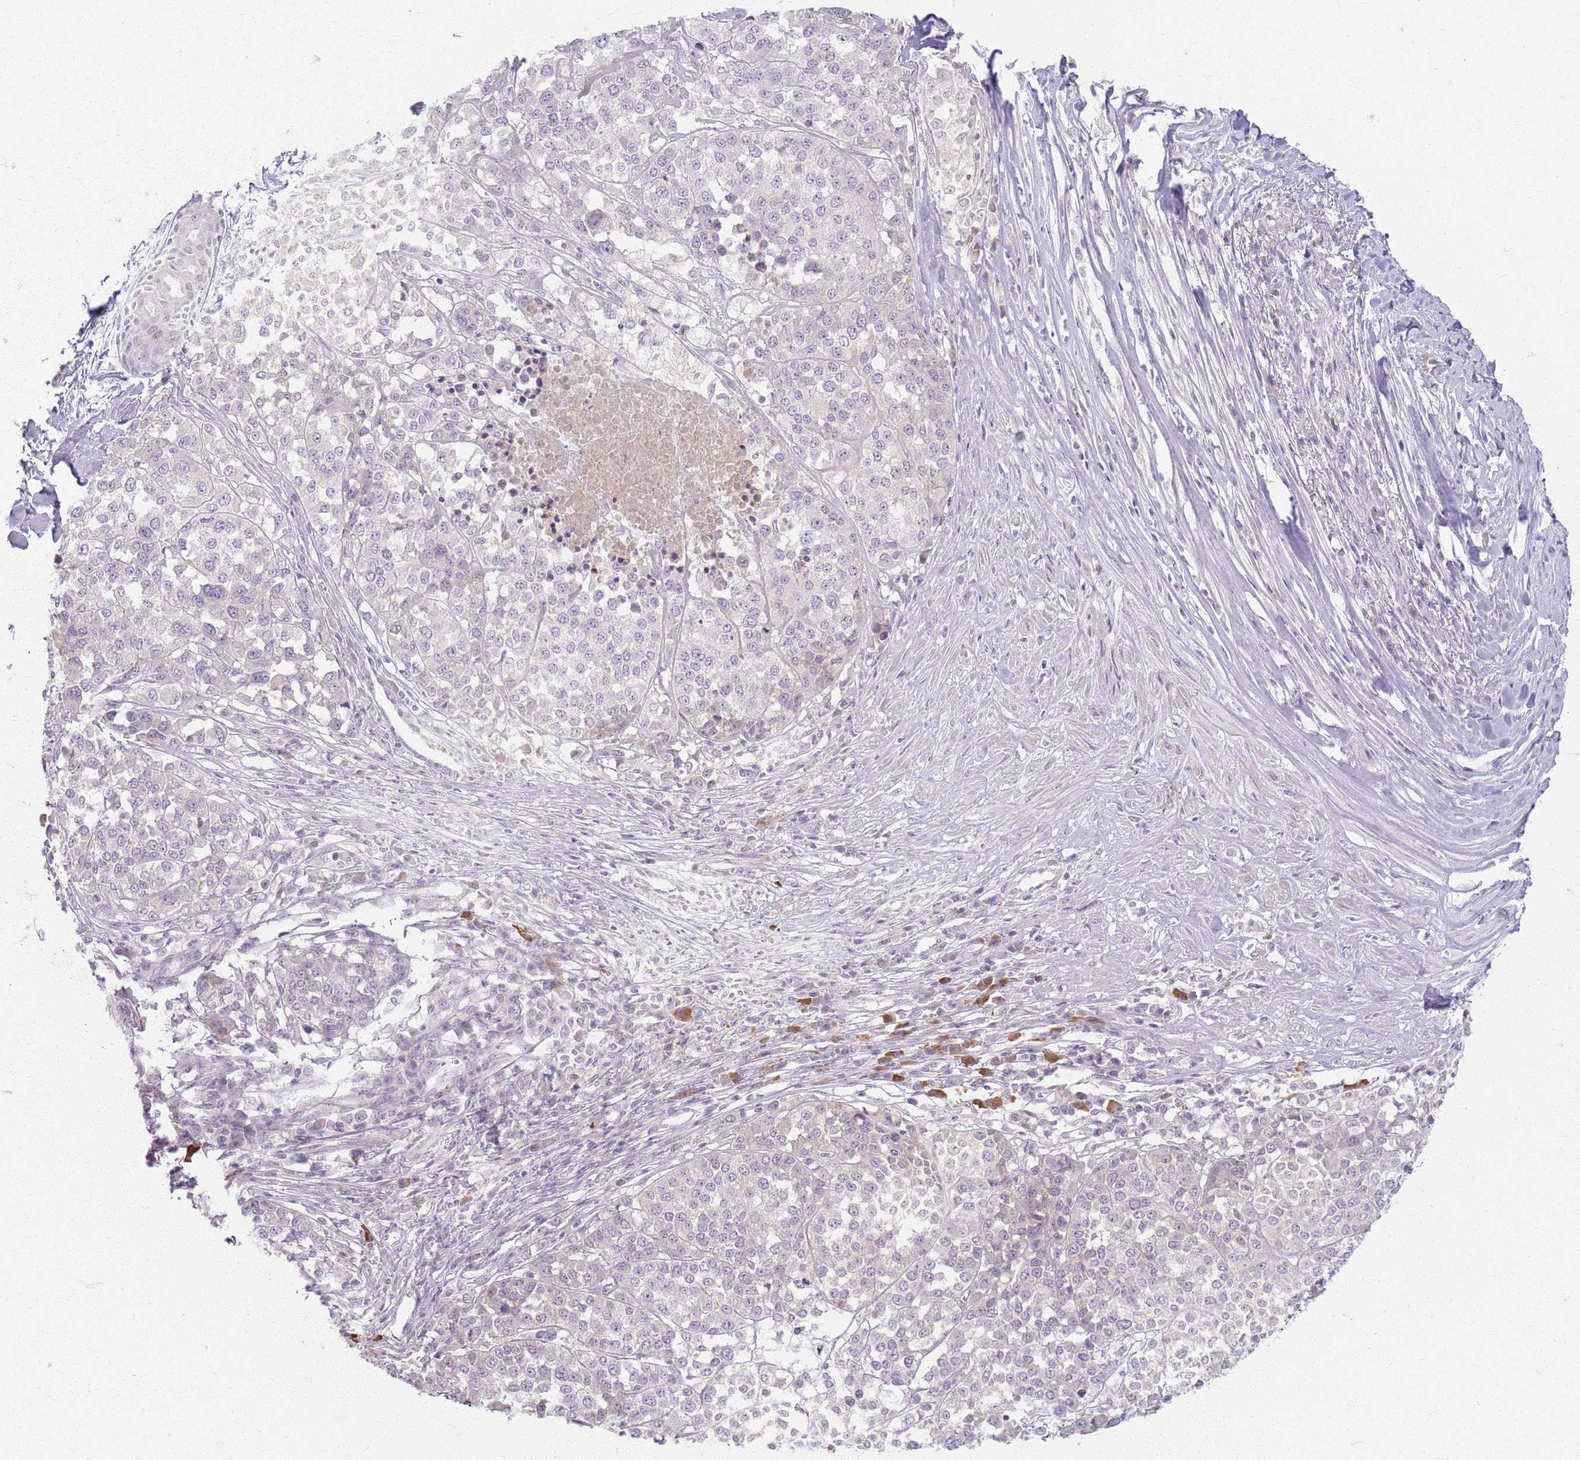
{"staining": {"intensity": "negative", "quantity": "none", "location": "none"}, "tissue": "melanoma", "cell_type": "Tumor cells", "image_type": "cancer", "snomed": [{"axis": "morphology", "description": "Malignant melanoma, Metastatic site"}, {"axis": "topography", "description": "Lymph node"}], "caption": "This is an IHC photomicrograph of human melanoma. There is no staining in tumor cells.", "gene": "CRIPT", "patient": {"sex": "male", "age": 44}}